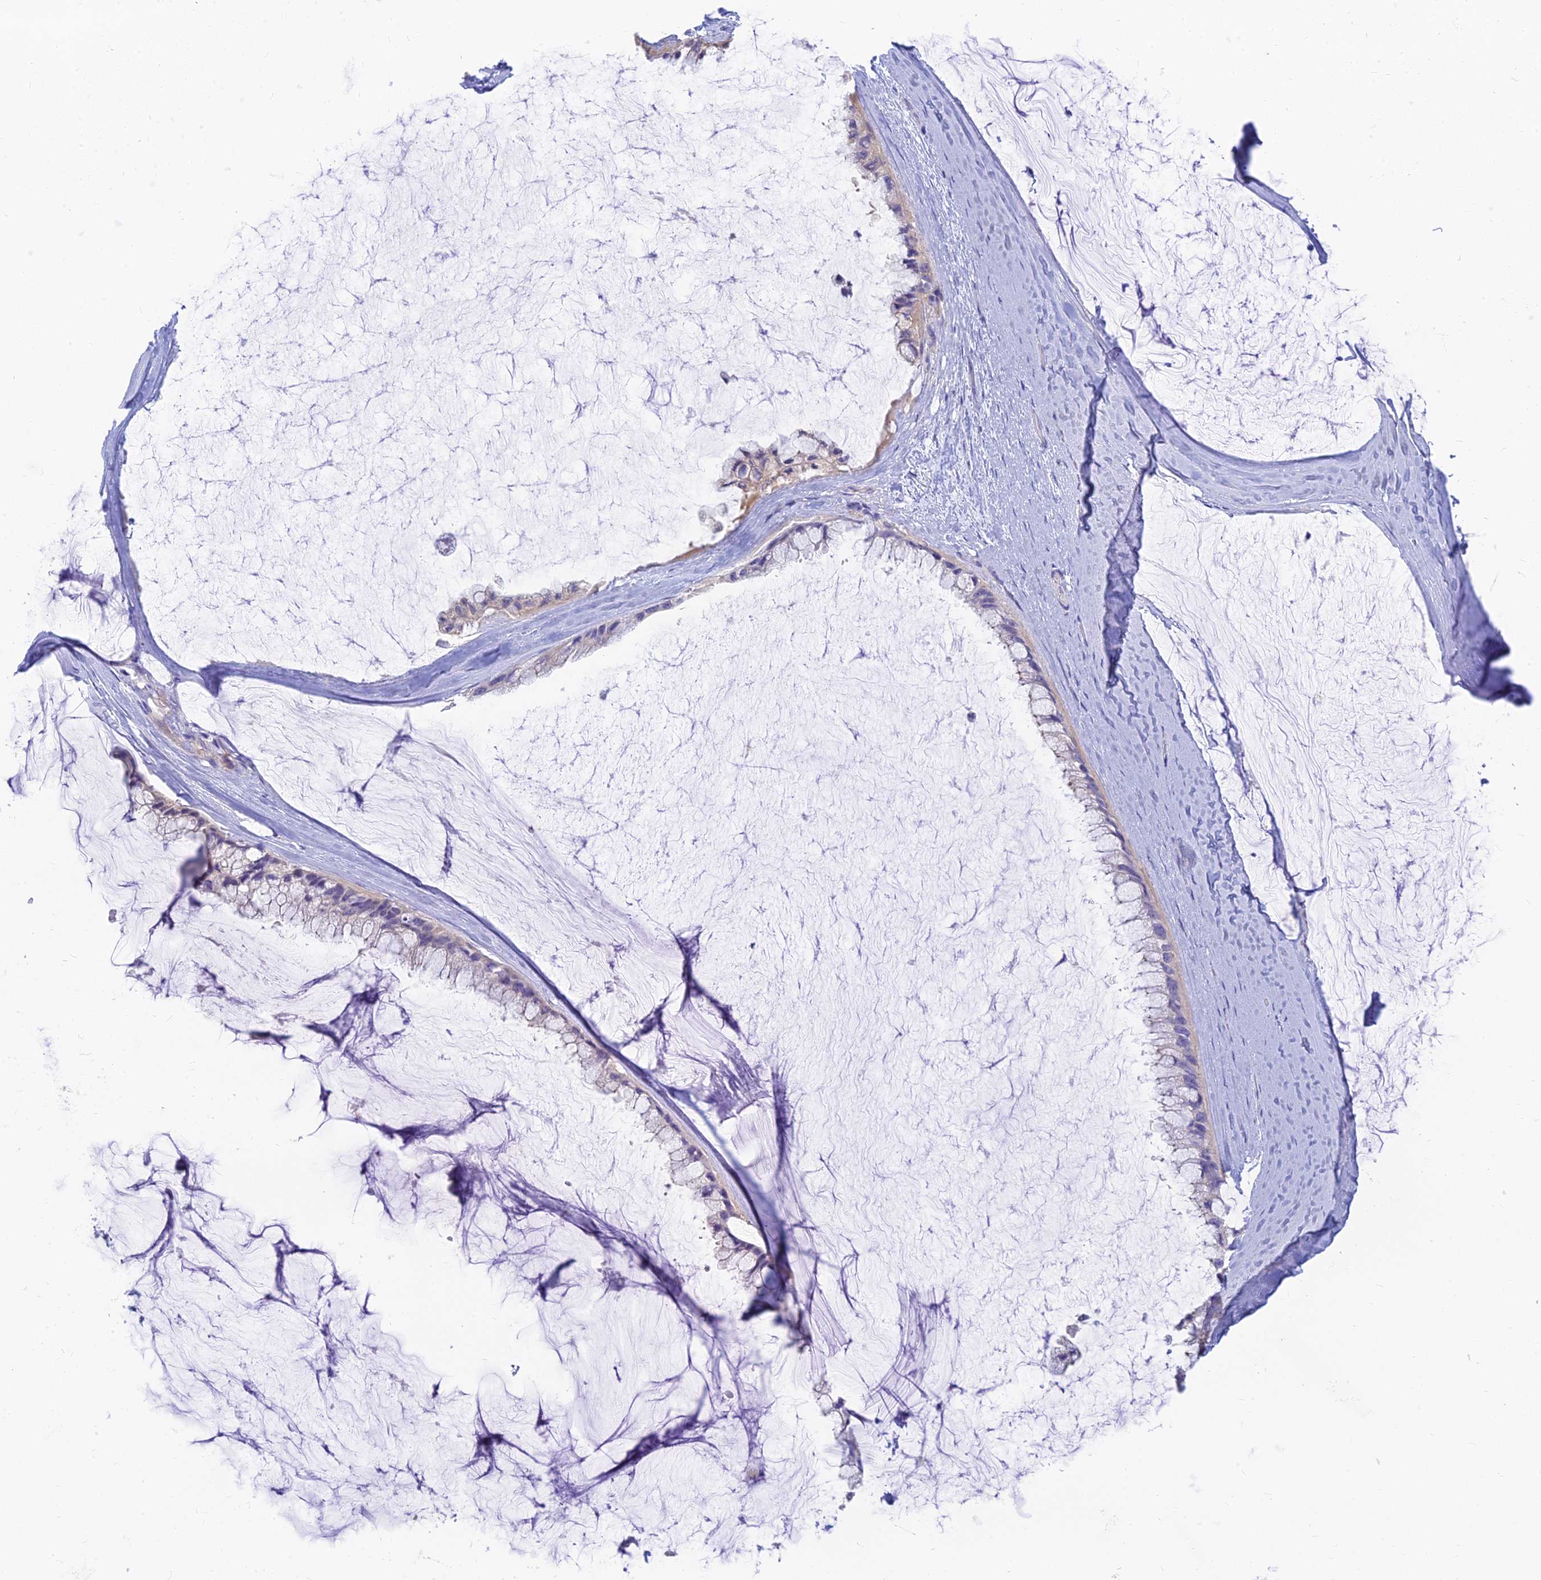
{"staining": {"intensity": "weak", "quantity": "<25%", "location": "cytoplasmic/membranous"}, "tissue": "ovarian cancer", "cell_type": "Tumor cells", "image_type": "cancer", "snomed": [{"axis": "morphology", "description": "Cystadenocarcinoma, mucinous, NOS"}, {"axis": "topography", "description": "Ovary"}], "caption": "DAB immunohistochemical staining of mucinous cystadenocarcinoma (ovarian) shows no significant staining in tumor cells. Nuclei are stained in blue.", "gene": "STRN4", "patient": {"sex": "female", "age": 39}}